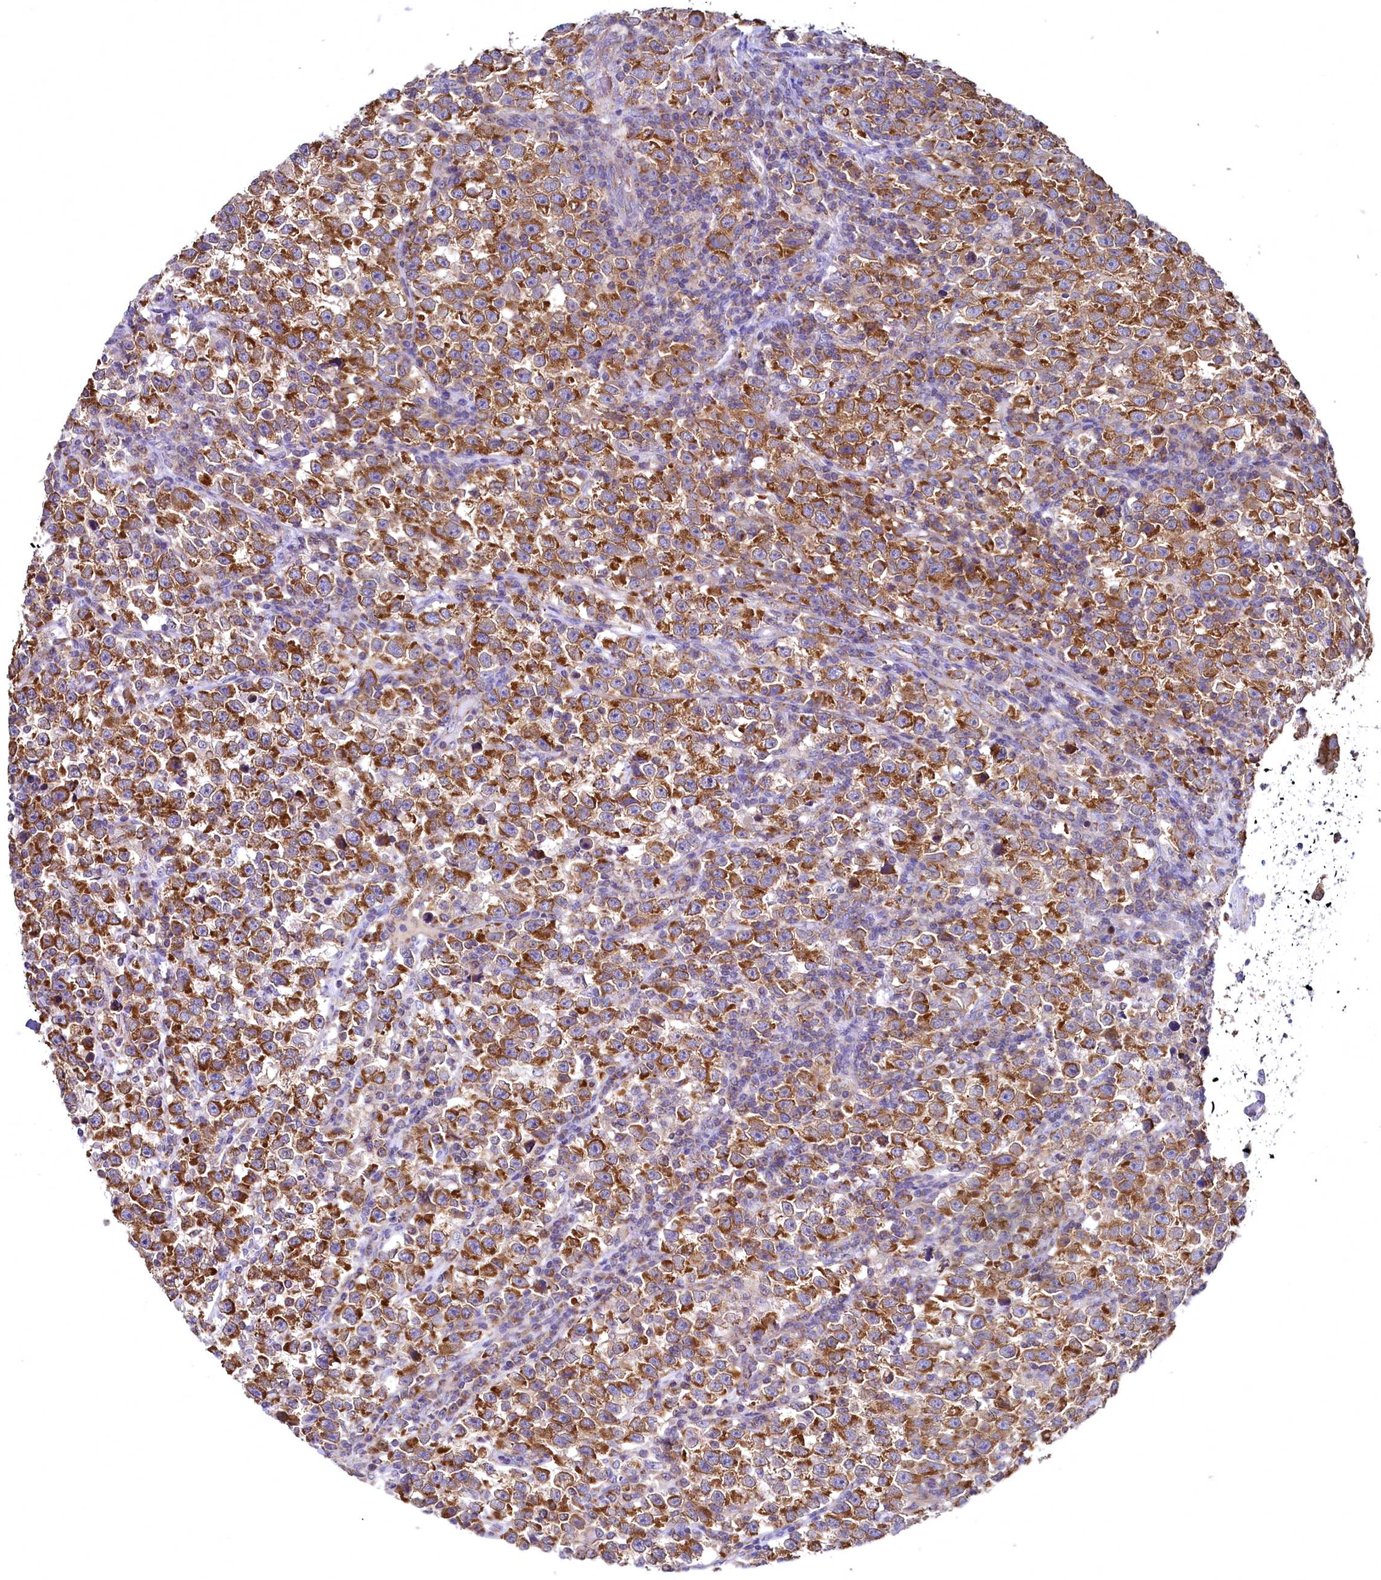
{"staining": {"intensity": "strong", "quantity": ">75%", "location": "cytoplasmic/membranous"}, "tissue": "testis cancer", "cell_type": "Tumor cells", "image_type": "cancer", "snomed": [{"axis": "morphology", "description": "Normal tissue, NOS"}, {"axis": "morphology", "description": "Seminoma, NOS"}, {"axis": "topography", "description": "Testis"}], "caption": "A brown stain shows strong cytoplasmic/membranous staining of a protein in testis cancer tumor cells. The staining was performed using DAB (3,3'-diaminobenzidine) to visualize the protein expression in brown, while the nuclei were stained in blue with hematoxylin (Magnification: 20x).", "gene": "MRPL57", "patient": {"sex": "male", "age": 43}}